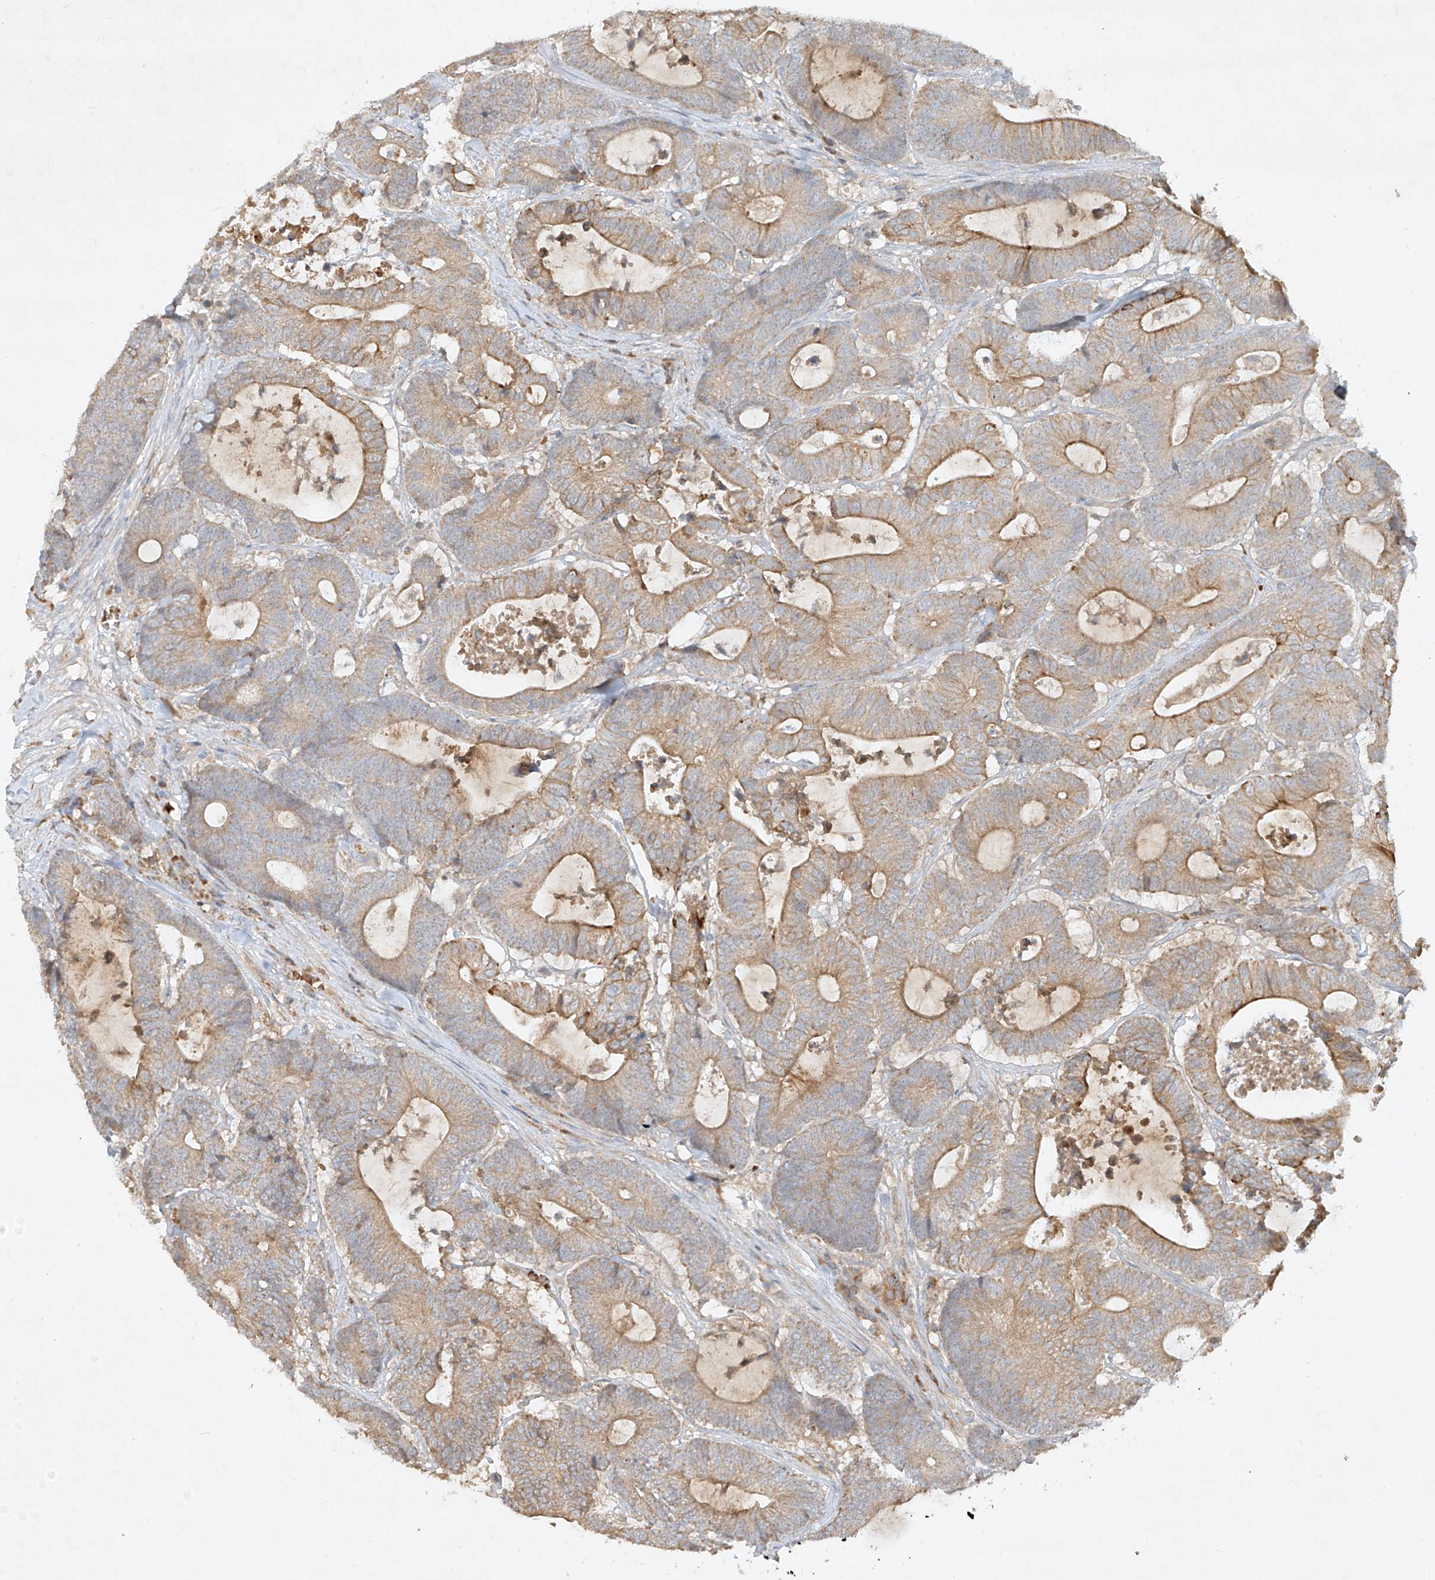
{"staining": {"intensity": "moderate", "quantity": ">75%", "location": "cytoplasmic/membranous"}, "tissue": "colorectal cancer", "cell_type": "Tumor cells", "image_type": "cancer", "snomed": [{"axis": "morphology", "description": "Adenocarcinoma, NOS"}, {"axis": "topography", "description": "Colon"}], "caption": "Human colorectal adenocarcinoma stained for a protein (brown) demonstrates moderate cytoplasmic/membranous positive positivity in about >75% of tumor cells.", "gene": "KPNA7", "patient": {"sex": "female", "age": 84}}